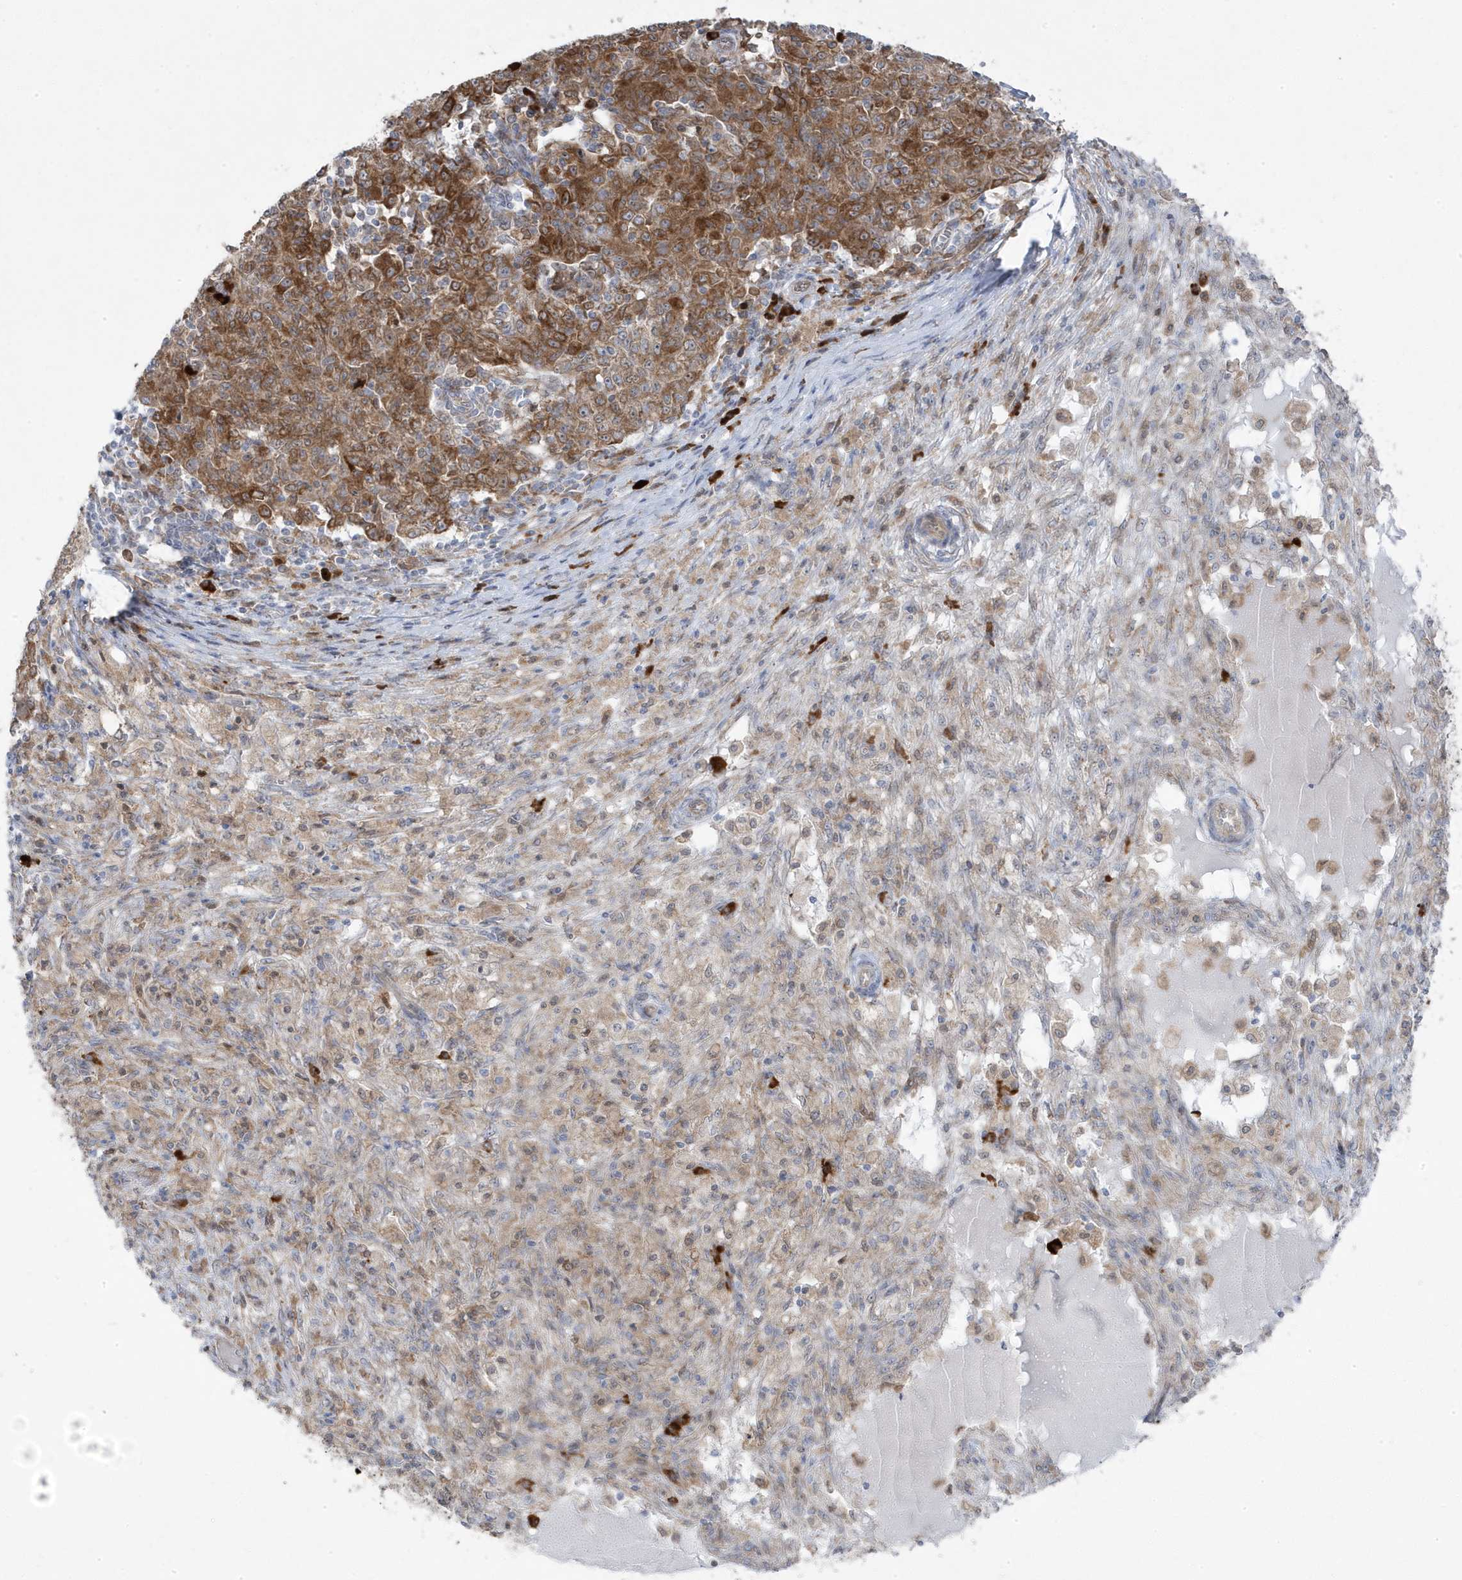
{"staining": {"intensity": "strong", "quantity": "25%-75%", "location": "cytoplasmic/membranous"}, "tissue": "ovarian cancer", "cell_type": "Tumor cells", "image_type": "cancer", "snomed": [{"axis": "morphology", "description": "Carcinoma, endometroid"}, {"axis": "topography", "description": "Ovary"}], "caption": "Immunohistochemistry (IHC) photomicrograph of human ovarian endometroid carcinoma stained for a protein (brown), which demonstrates high levels of strong cytoplasmic/membranous positivity in approximately 25%-75% of tumor cells.", "gene": "ZNF654", "patient": {"sex": "female", "age": 42}}